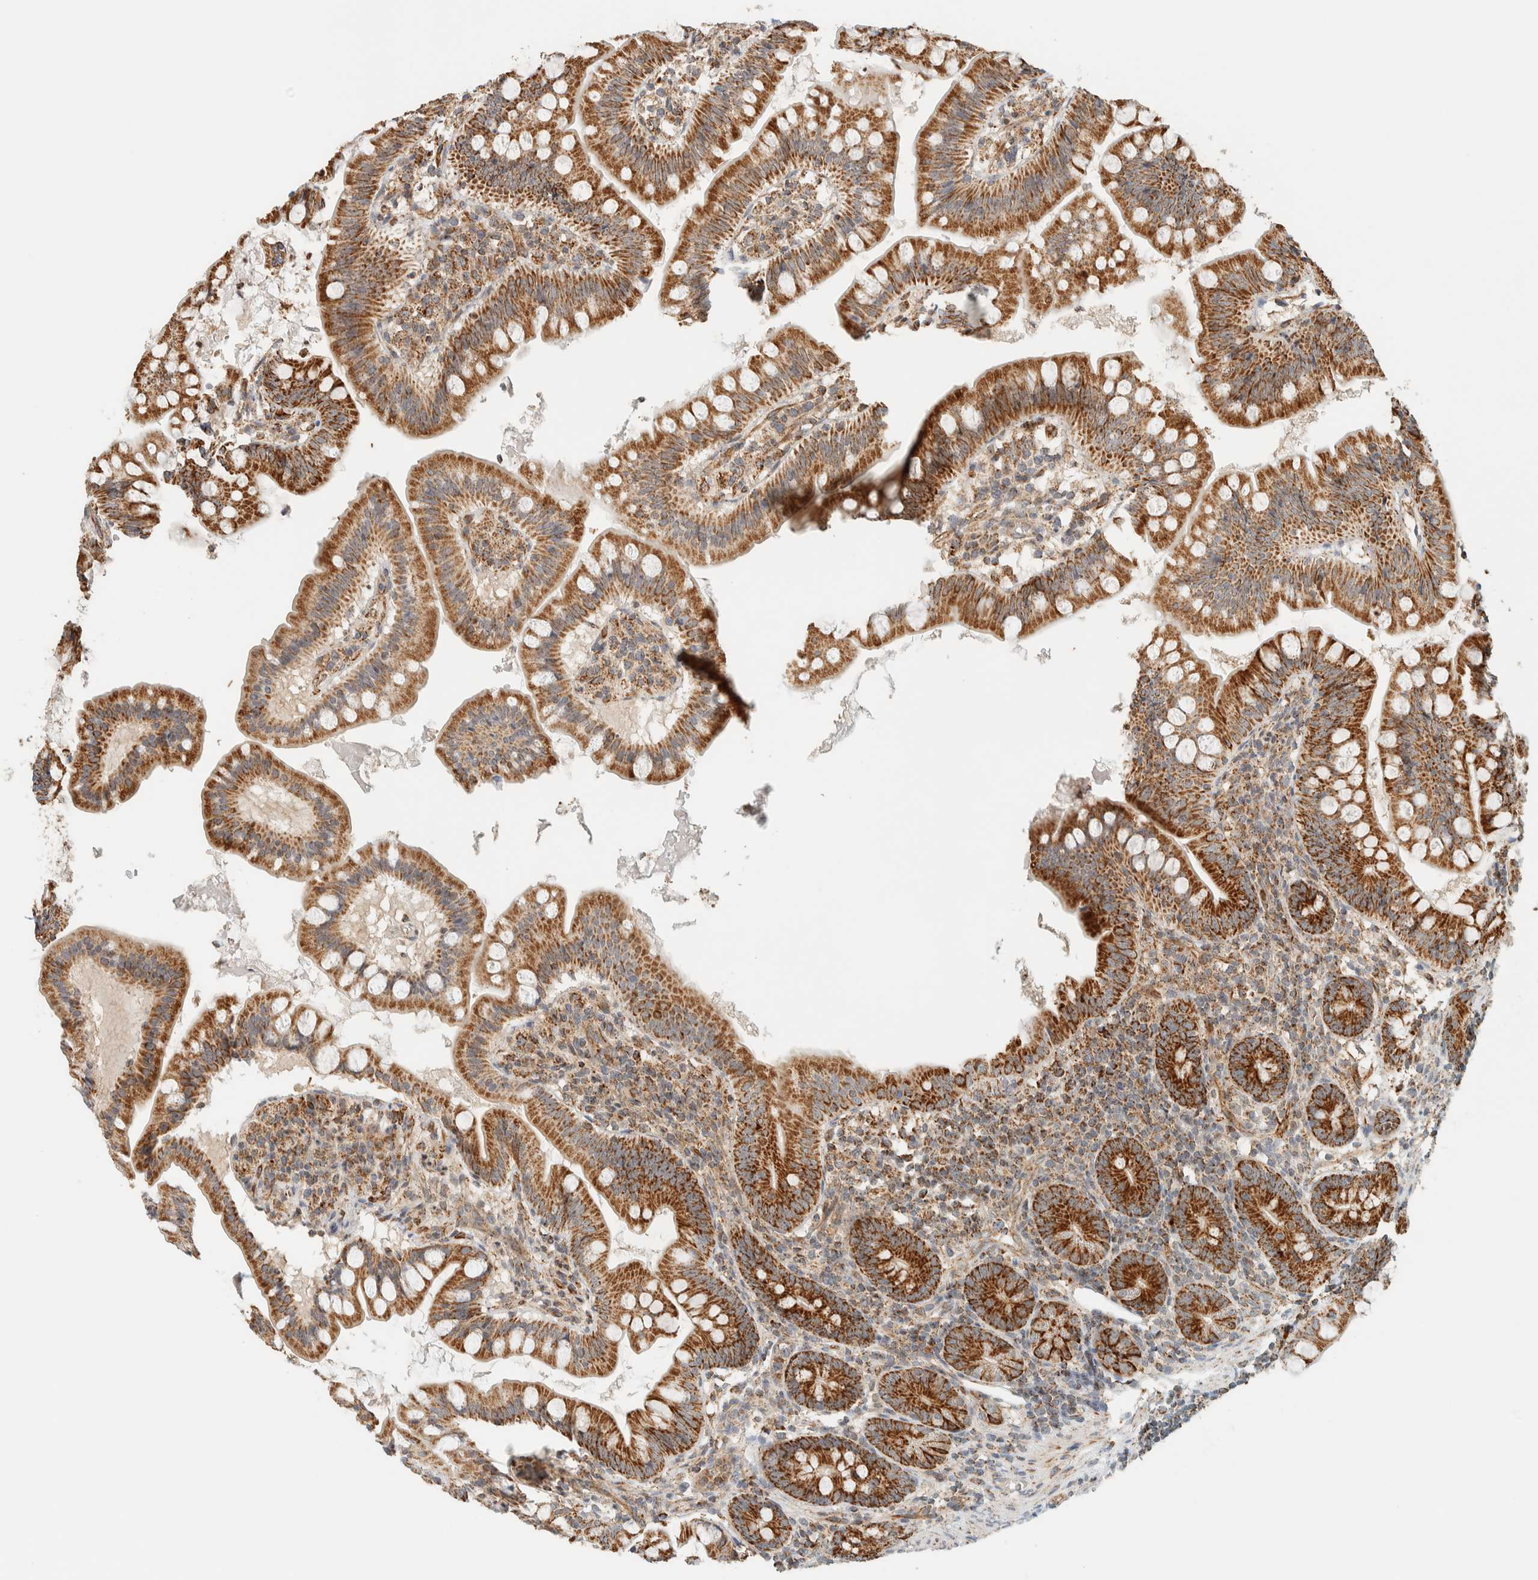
{"staining": {"intensity": "strong", "quantity": ">75%", "location": "cytoplasmic/membranous"}, "tissue": "small intestine", "cell_type": "Glandular cells", "image_type": "normal", "snomed": [{"axis": "morphology", "description": "Normal tissue, NOS"}, {"axis": "topography", "description": "Small intestine"}], "caption": "IHC of unremarkable human small intestine demonstrates high levels of strong cytoplasmic/membranous staining in about >75% of glandular cells.", "gene": "KIFAP3", "patient": {"sex": "male", "age": 7}}